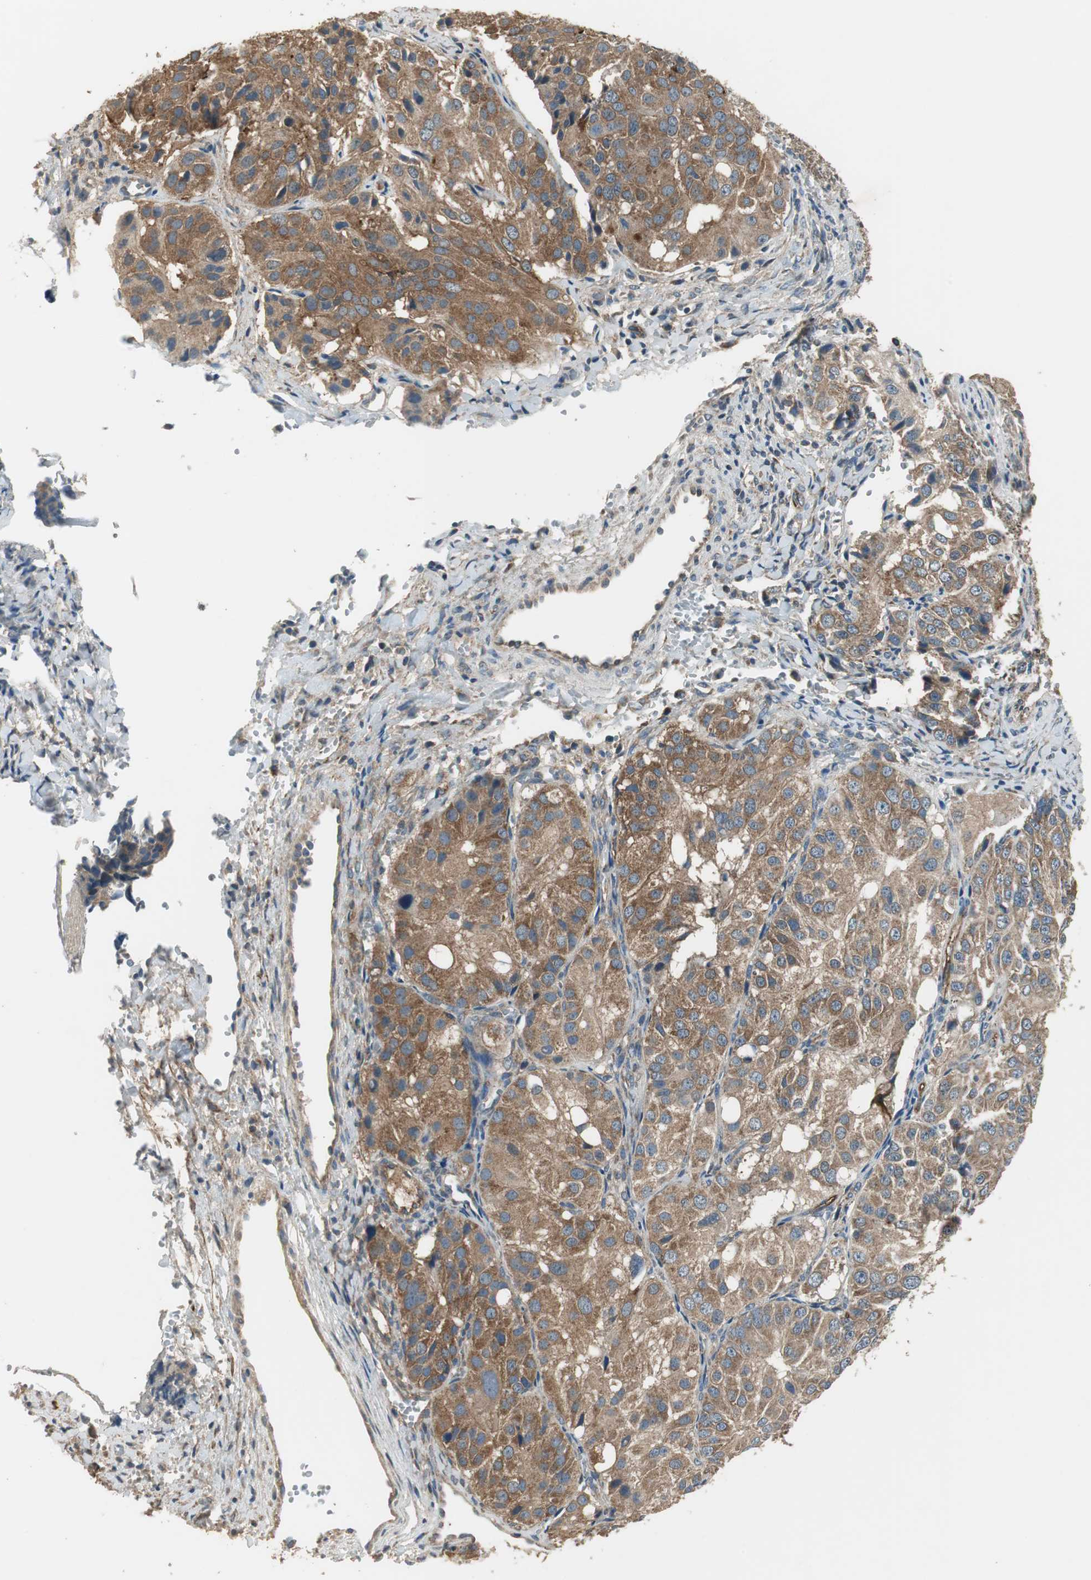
{"staining": {"intensity": "moderate", "quantity": ">75%", "location": "cytoplasmic/membranous"}, "tissue": "ovarian cancer", "cell_type": "Tumor cells", "image_type": "cancer", "snomed": [{"axis": "morphology", "description": "Carcinoma, endometroid"}, {"axis": "topography", "description": "Ovary"}], "caption": "Immunohistochemistry photomicrograph of neoplastic tissue: endometroid carcinoma (ovarian) stained using IHC reveals medium levels of moderate protein expression localized specifically in the cytoplasmic/membranous of tumor cells, appearing as a cytoplasmic/membranous brown color.", "gene": "MSTO1", "patient": {"sex": "female", "age": 51}}